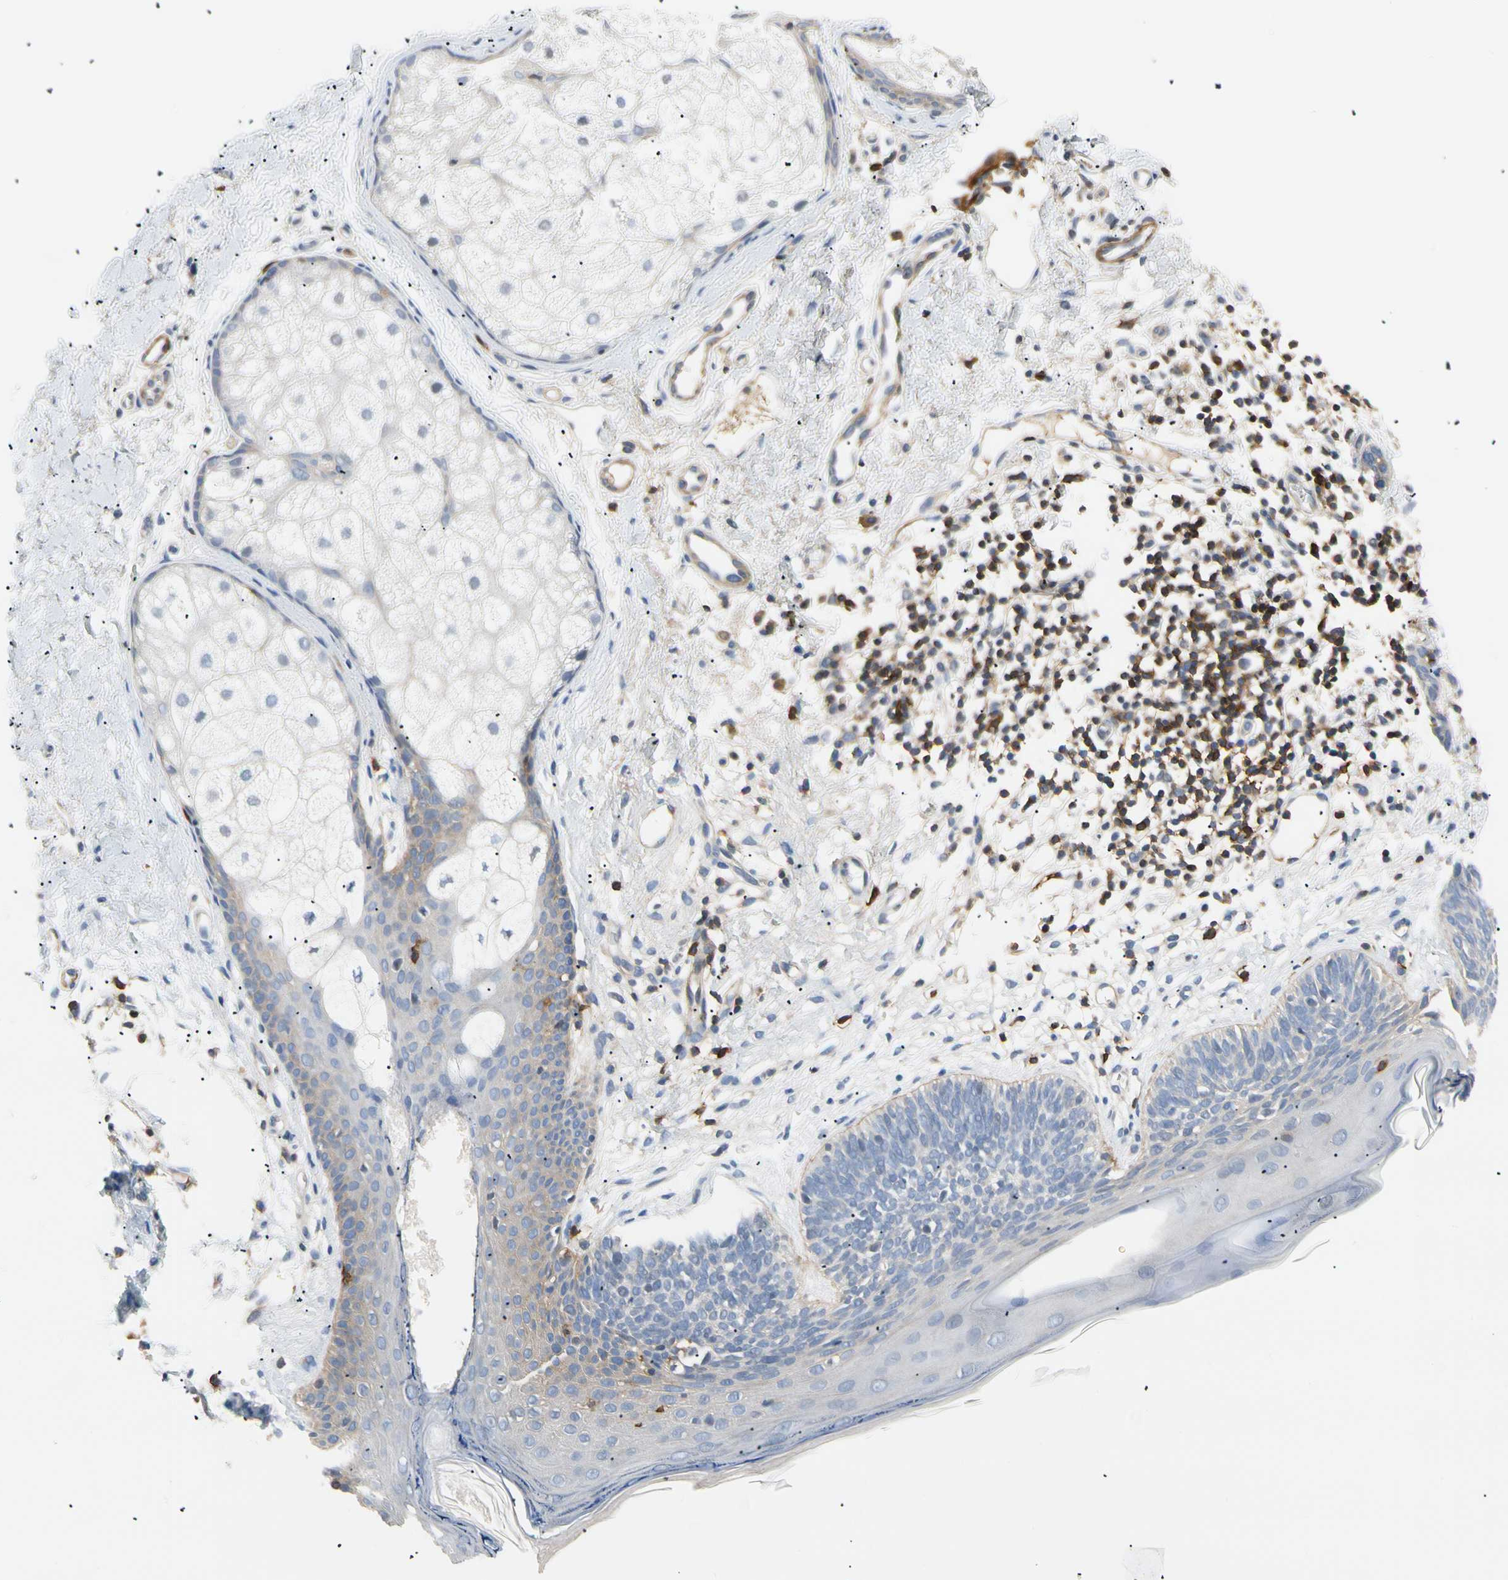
{"staining": {"intensity": "negative", "quantity": "none", "location": "none"}, "tissue": "skin cancer", "cell_type": "Tumor cells", "image_type": "cancer", "snomed": [{"axis": "morphology", "description": "Normal tissue, NOS"}, {"axis": "morphology", "description": "Basal cell carcinoma"}, {"axis": "topography", "description": "Skin"}], "caption": "IHC micrograph of human basal cell carcinoma (skin) stained for a protein (brown), which reveals no staining in tumor cells.", "gene": "TNFRSF18", "patient": {"sex": "male", "age": 71}}